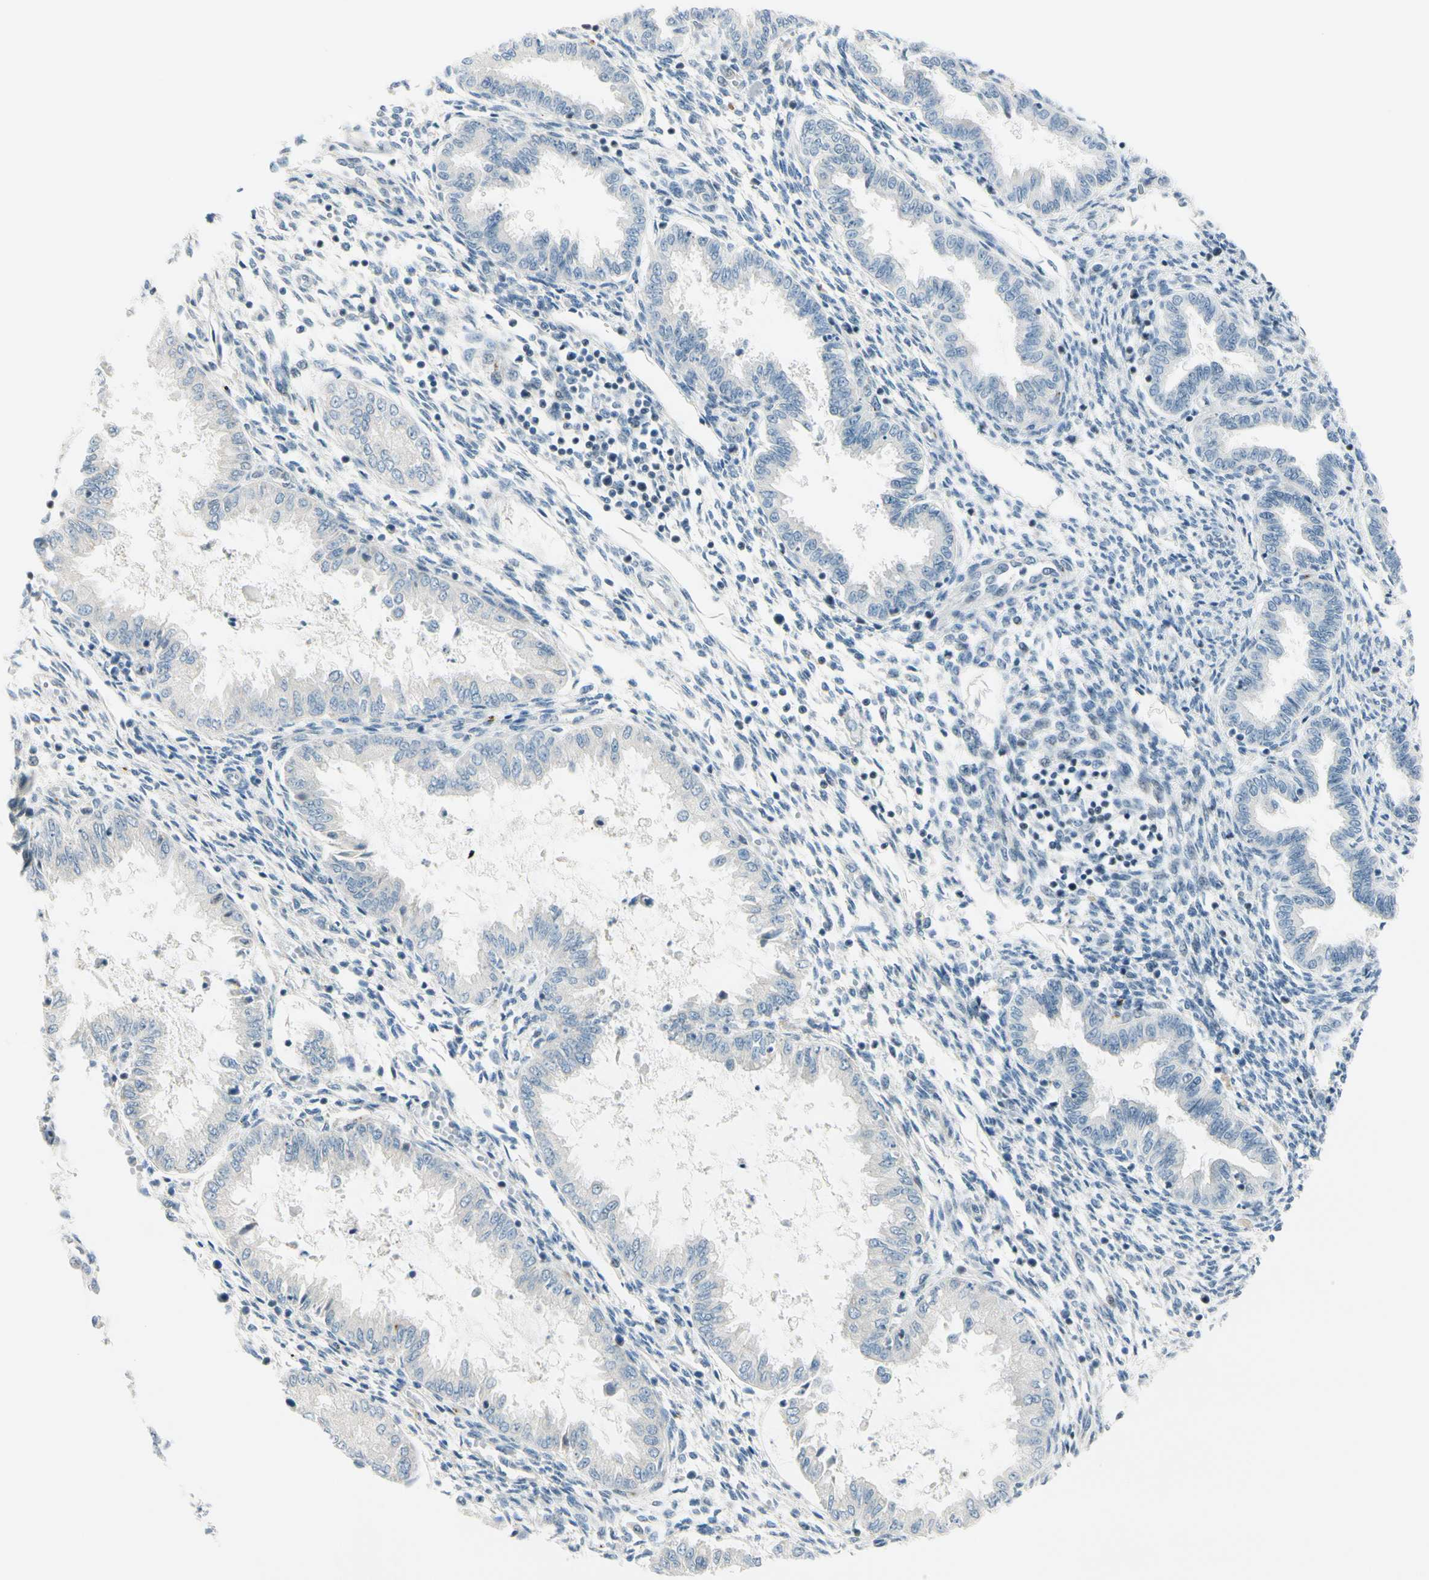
{"staining": {"intensity": "negative", "quantity": "none", "location": "none"}, "tissue": "endometrium", "cell_type": "Cells in endometrial stroma", "image_type": "normal", "snomed": [{"axis": "morphology", "description": "Normal tissue, NOS"}, {"axis": "topography", "description": "Endometrium"}], "caption": "This is a image of IHC staining of unremarkable endometrium, which shows no positivity in cells in endometrial stroma. The staining was performed using DAB to visualize the protein expression in brown, while the nuclei were stained in blue with hematoxylin (Magnification: 20x).", "gene": "B4GALNT1", "patient": {"sex": "female", "age": 33}}